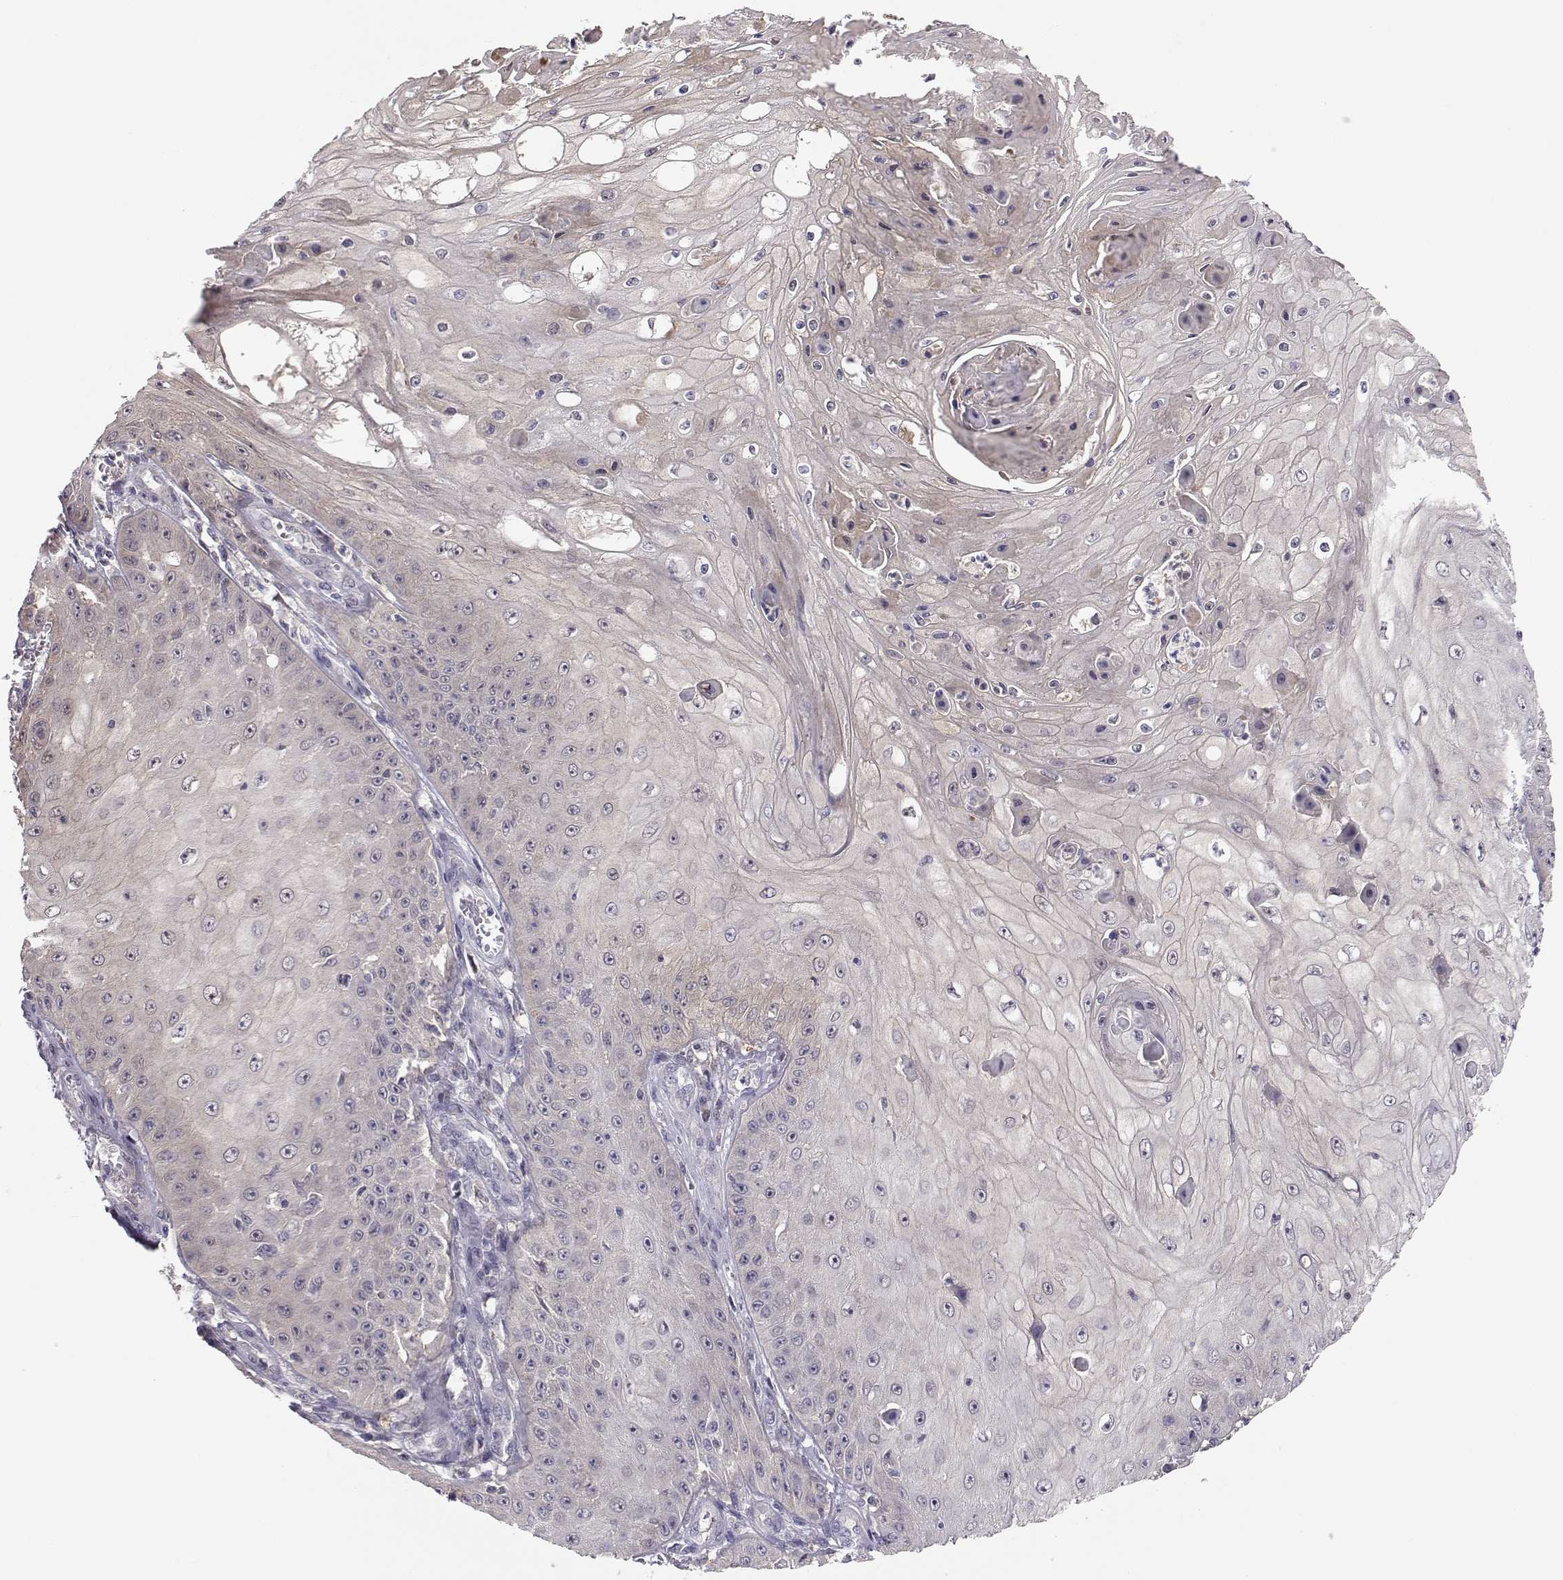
{"staining": {"intensity": "negative", "quantity": "none", "location": "none"}, "tissue": "skin cancer", "cell_type": "Tumor cells", "image_type": "cancer", "snomed": [{"axis": "morphology", "description": "Squamous cell carcinoma, NOS"}, {"axis": "topography", "description": "Skin"}], "caption": "This is an IHC photomicrograph of squamous cell carcinoma (skin). There is no positivity in tumor cells.", "gene": "NCAM2", "patient": {"sex": "male", "age": 70}}